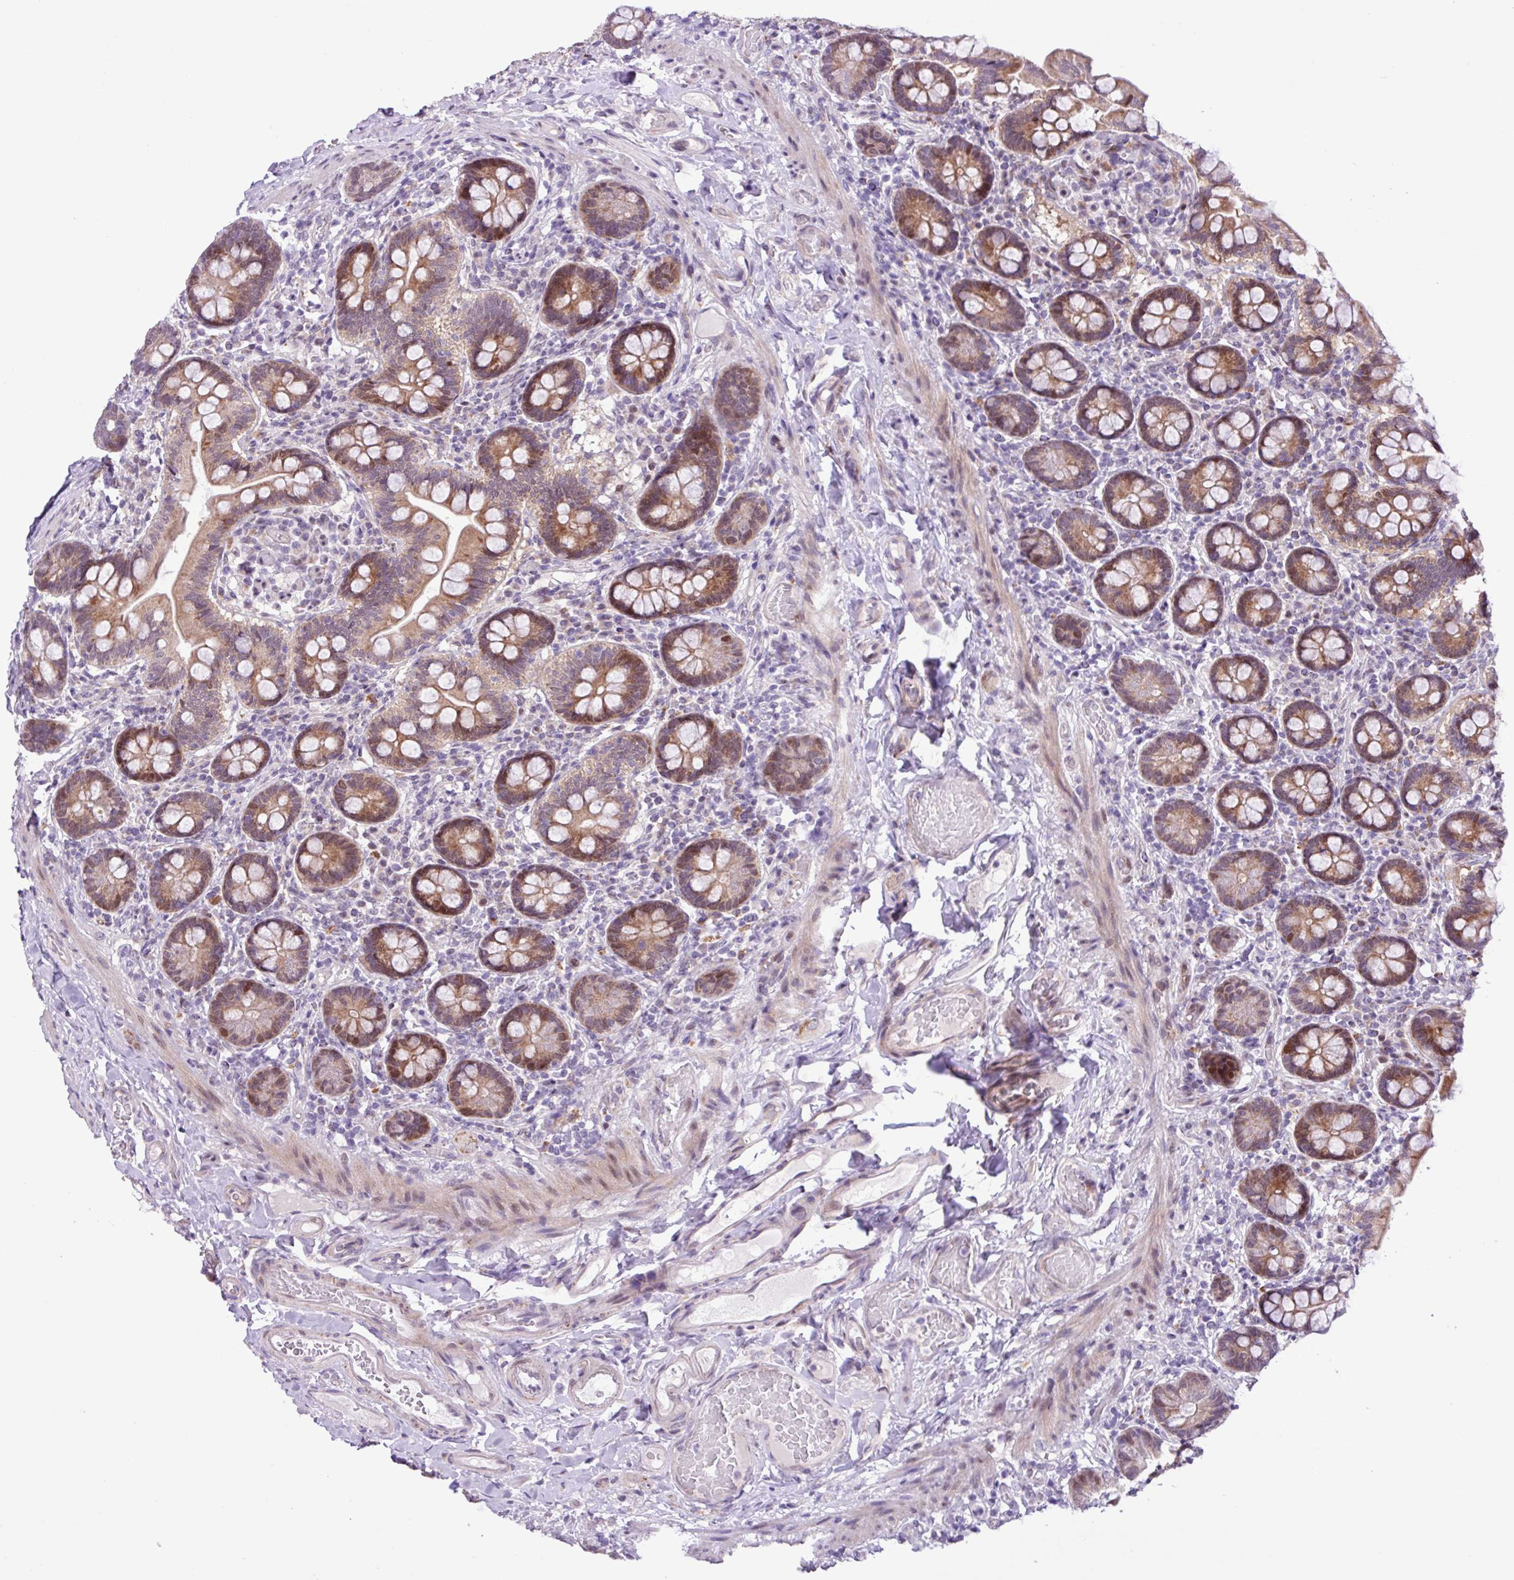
{"staining": {"intensity": "moderate", "quantity": ">75%", "location": "cytoplasmic/membranous,nuclear"}, "tissue": "small intestine", "cell_type": "Glandular cells", "image_type": "normal", "snomed": [{"axis": "morphology", "description": "Normal tissue, NOS"}, {"axis": "topography", "description": "Small intestine"}], "caption": "Immunohistochemical staining of unremarkable human small intestine shows medium levels of moderate cytoplasmic/membranous,nuclear expression in approximately >75% of glandular cells.", "gene": "ZNF354A", "patient": {"sex": "female", "age": 64}}